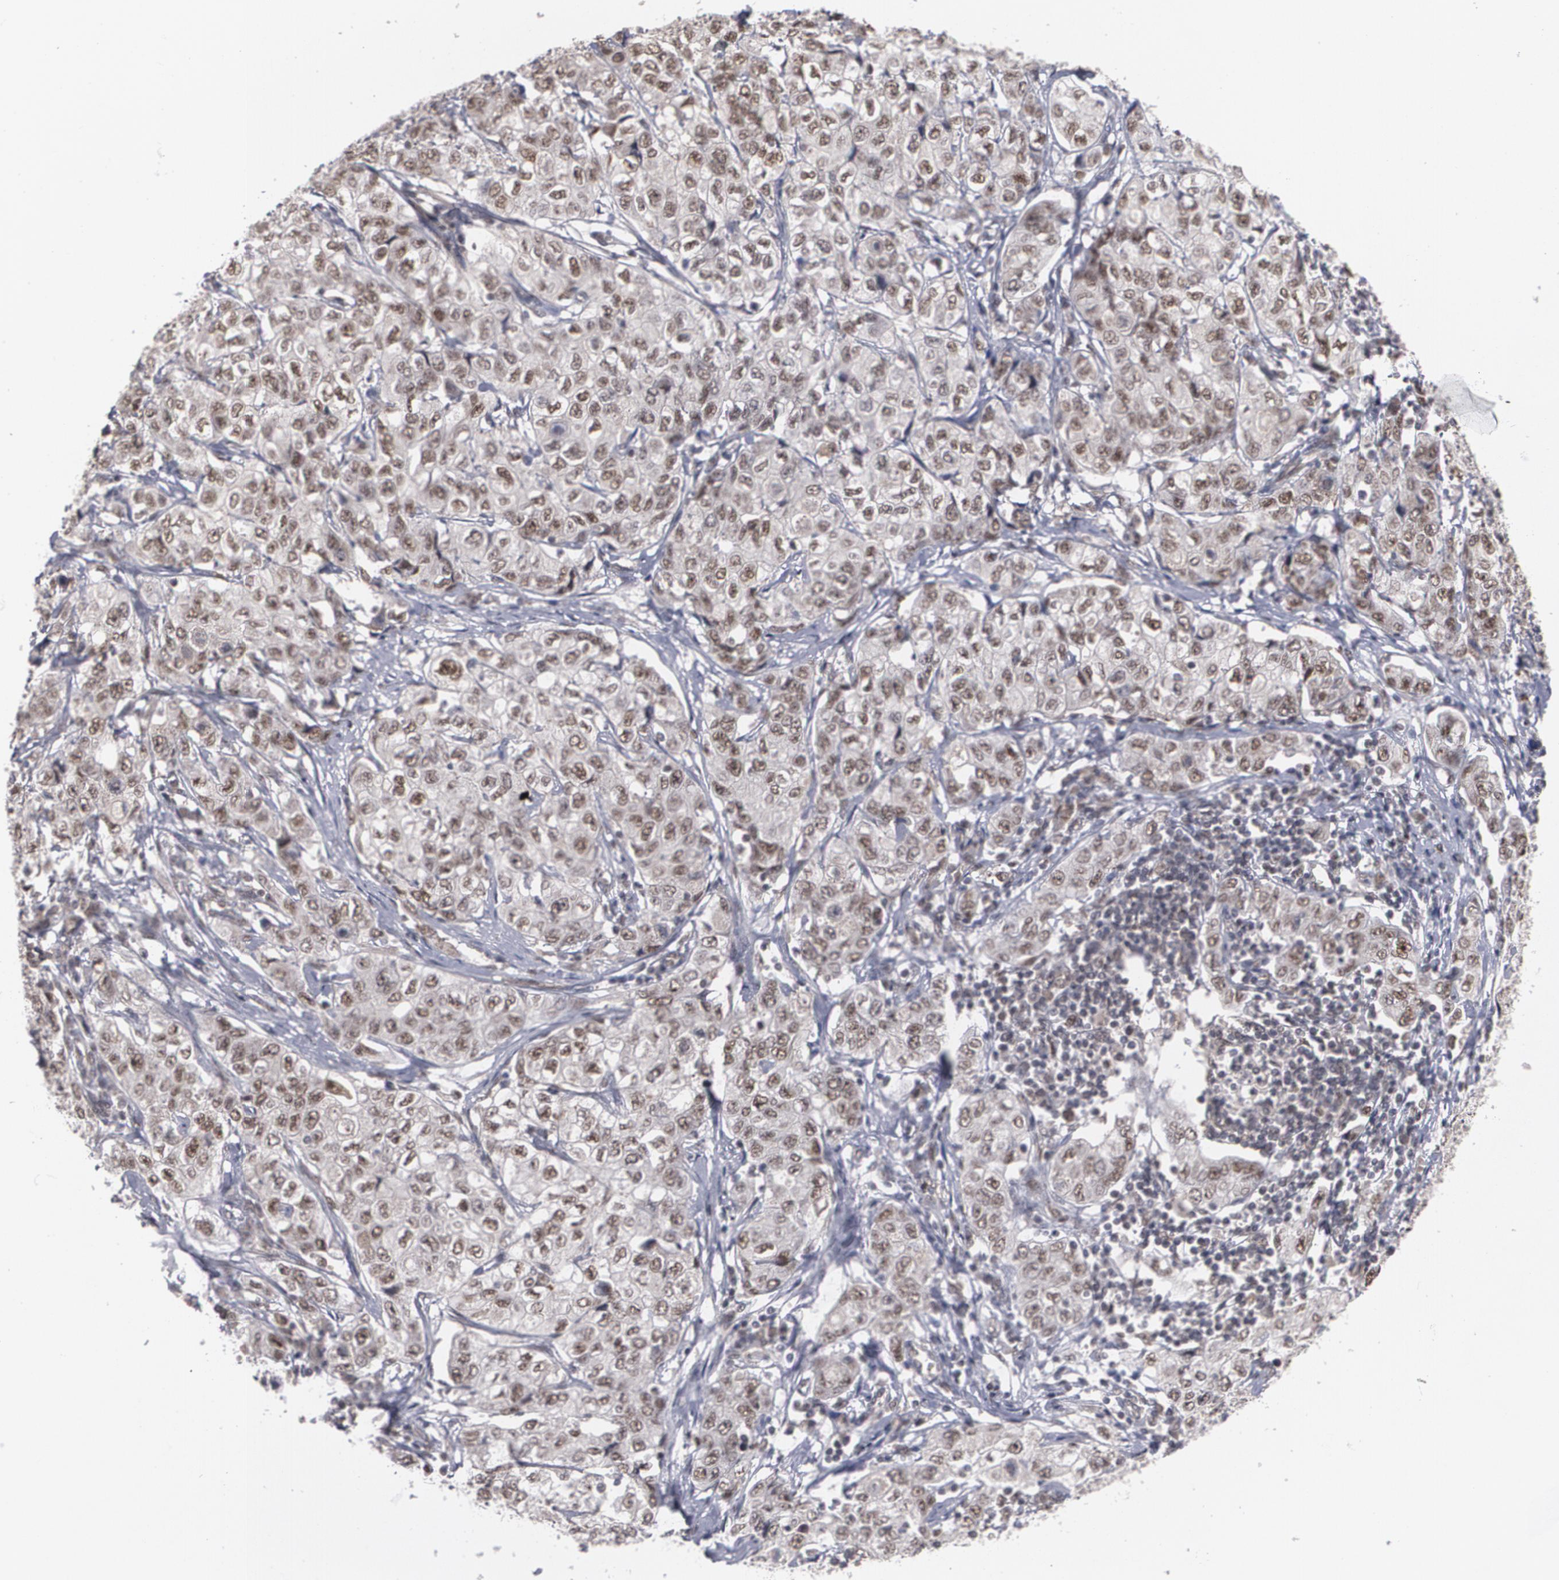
{"staining": {"intensity": "moderate", "quantity": ">75%", "location": "nuclear"}, "tissue": "stomach cancer", "cell_type": "Tumor cells", "image_type": "cancer", "snomed": [{"axis": "morphology", "description": "Adenocarcinoma, NOS"}, {"axis": "topography", "description": "Stomach"}], "caption": "About >75% of tumor cells in stomach adenocarcinoma exhibit moderate nuclear protein positivity as visualized by brown immunohistochemical staining.", "gene": "INTS6", "patient": {"sex": "male", "age": 48}}